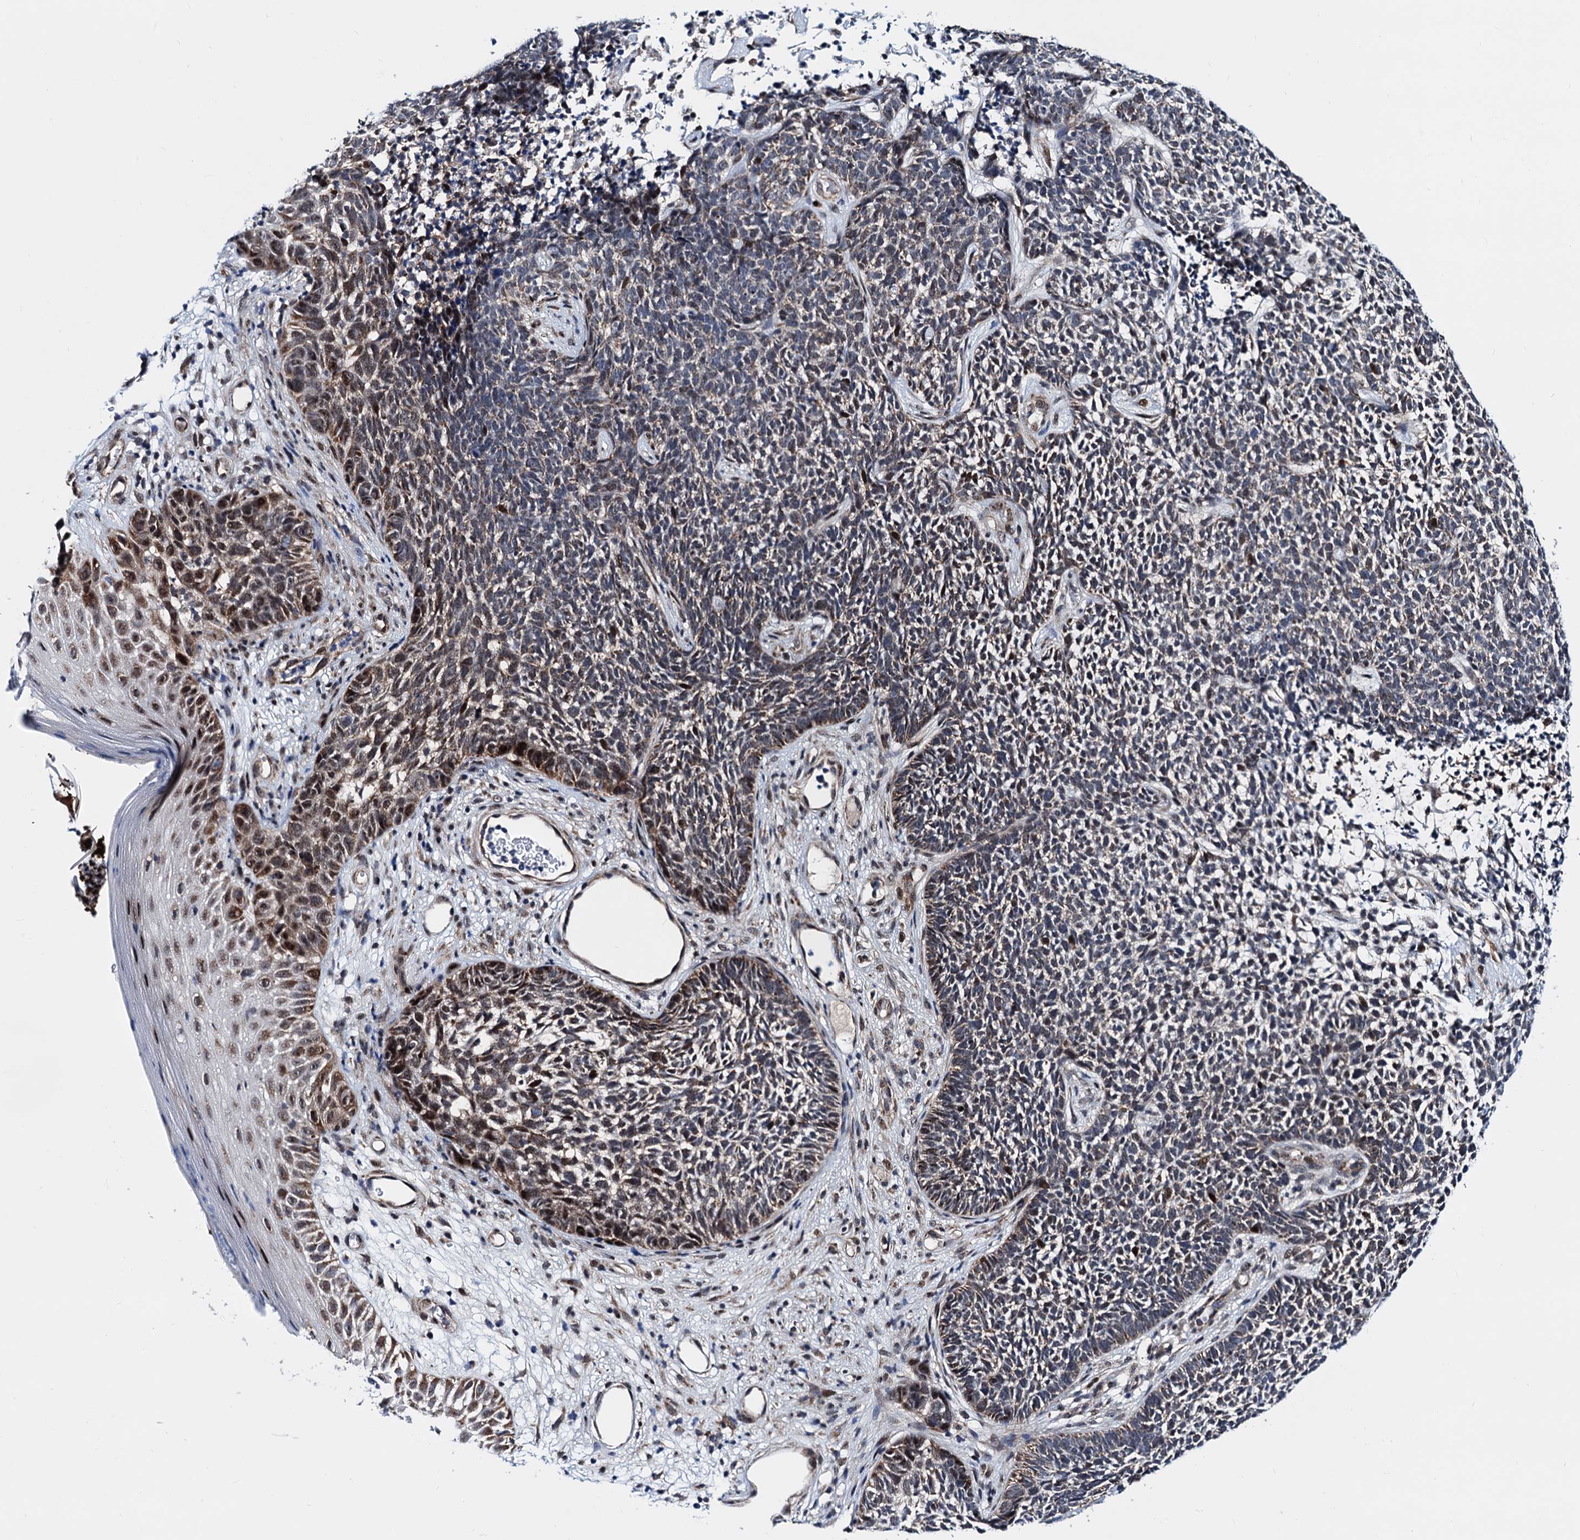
{"staining": {"intensity": "moderate", "quantity": "25%-75%", "location": "cytoplasmic/membranous,nuclear"}, "tissue": "skin cancer", "cell_type": "Tumor cells", "image_type": "cancer", "snomed": [{"axis": "morphology", "description": "Basal cell carcinoma"}, {"axis": "topography", "description": "Skin"}], "caption": "Brown immunohistochemical staining in human skin cancer (basal cell carcinoma) shows moderate cytoplasmic/membranous and nuclear expression in approximately 25%-75% of tumor cells.", "gene": "COA4", "patient": {"sex": "female", "age": 84}}